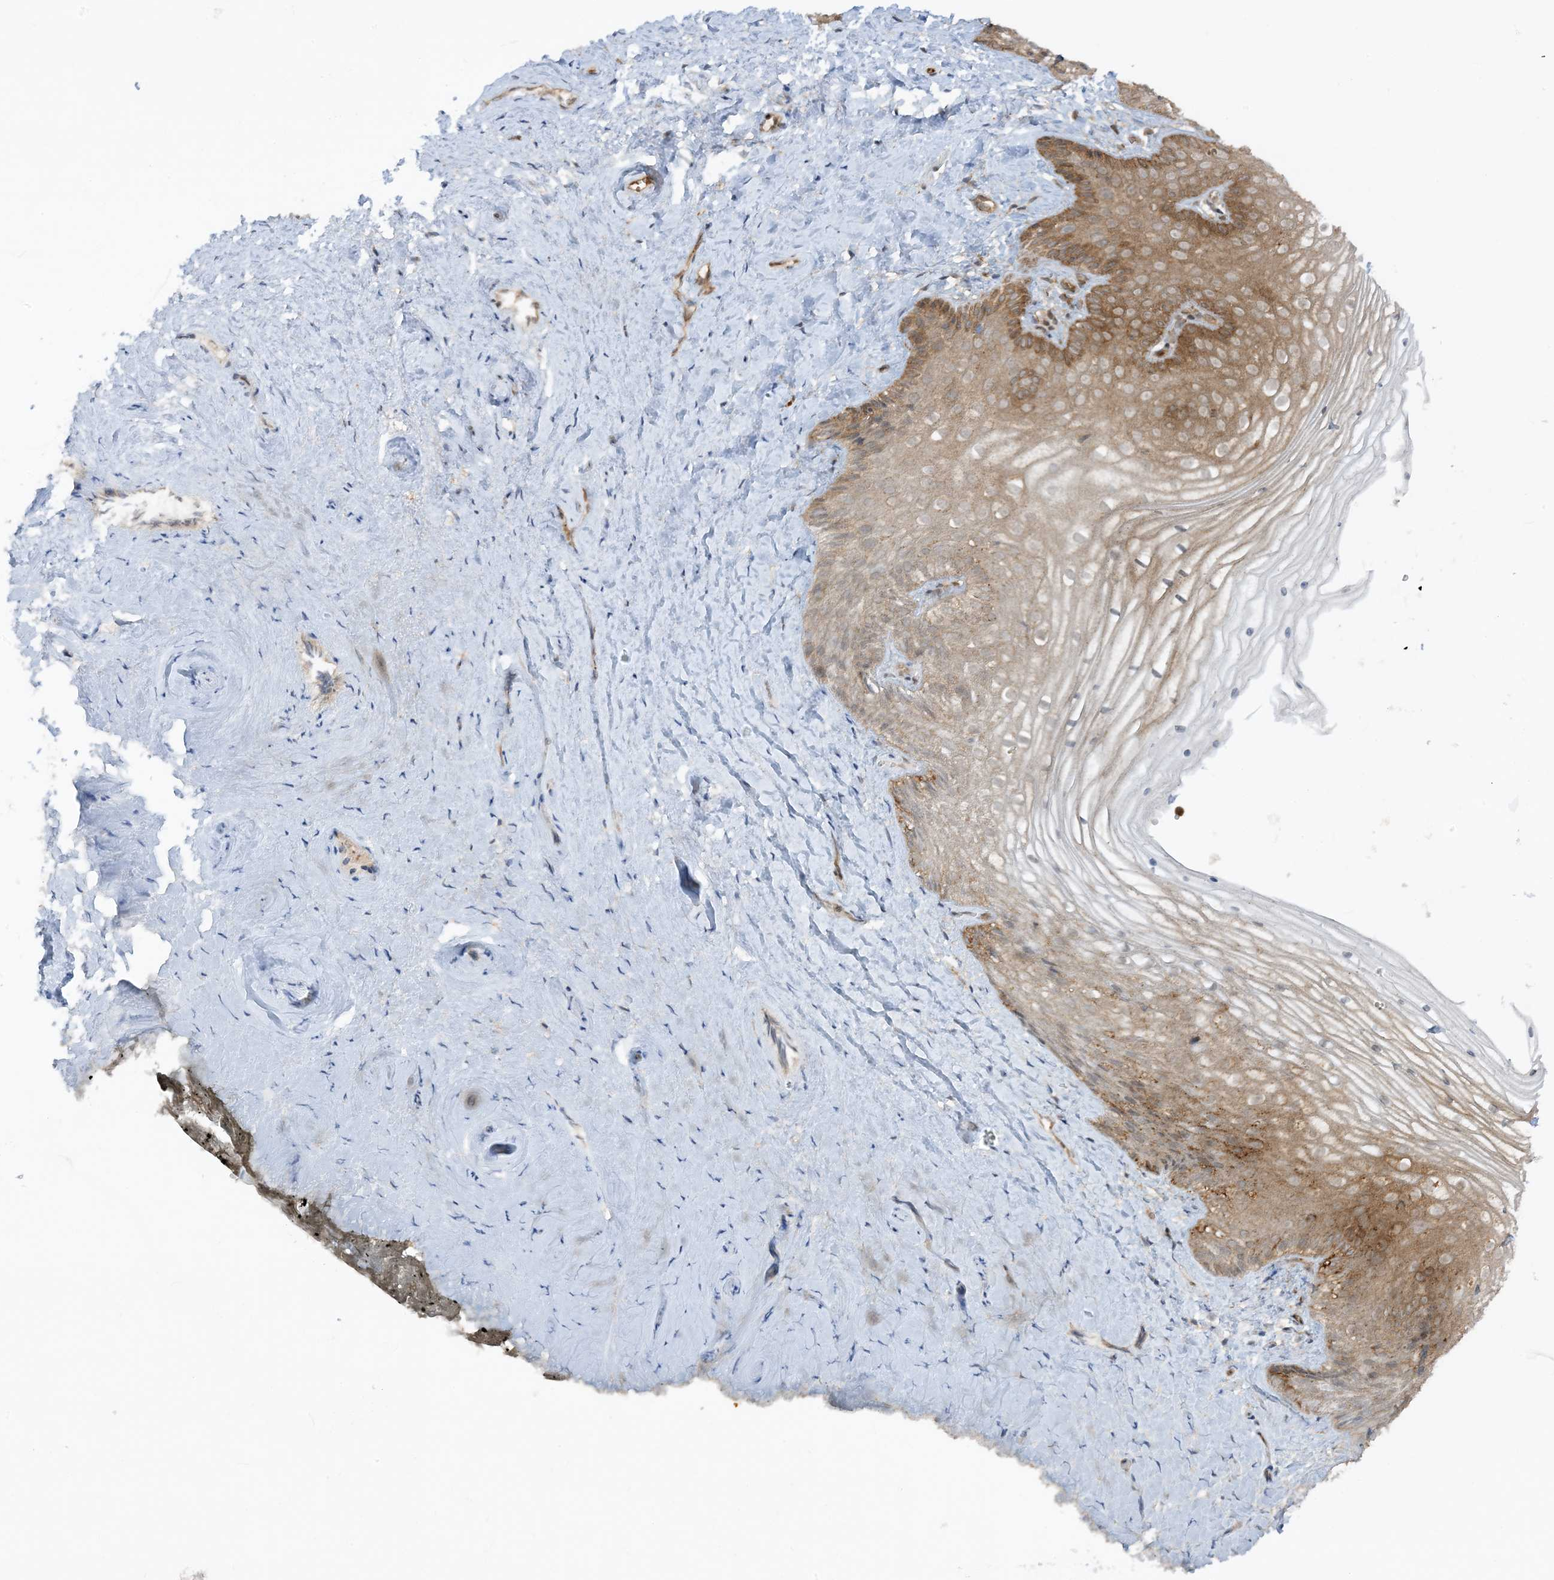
{"staining": {"intensity": "strong", "quantity": "25%-75%", "location": "cytoplasmic/membranous"}, "tissue": "vagina", "cell_type": "Squamous epithelial cells", "image_type": "normal", "snomed": [{"axis": "morphology", "description": "Normal tissue, NOS"}, {"axis": "topography", "description": "Vagina"}, {"axis": "topography", "description": "Cervix"}], "caption": "Protein staining demonstrates strong cytoplasmic/membranous staining in about 25%-75% of squamous epithelial cells in normal vagina.", "gene": "CERT1", "patient": {"sex": "female", "age": 40}}